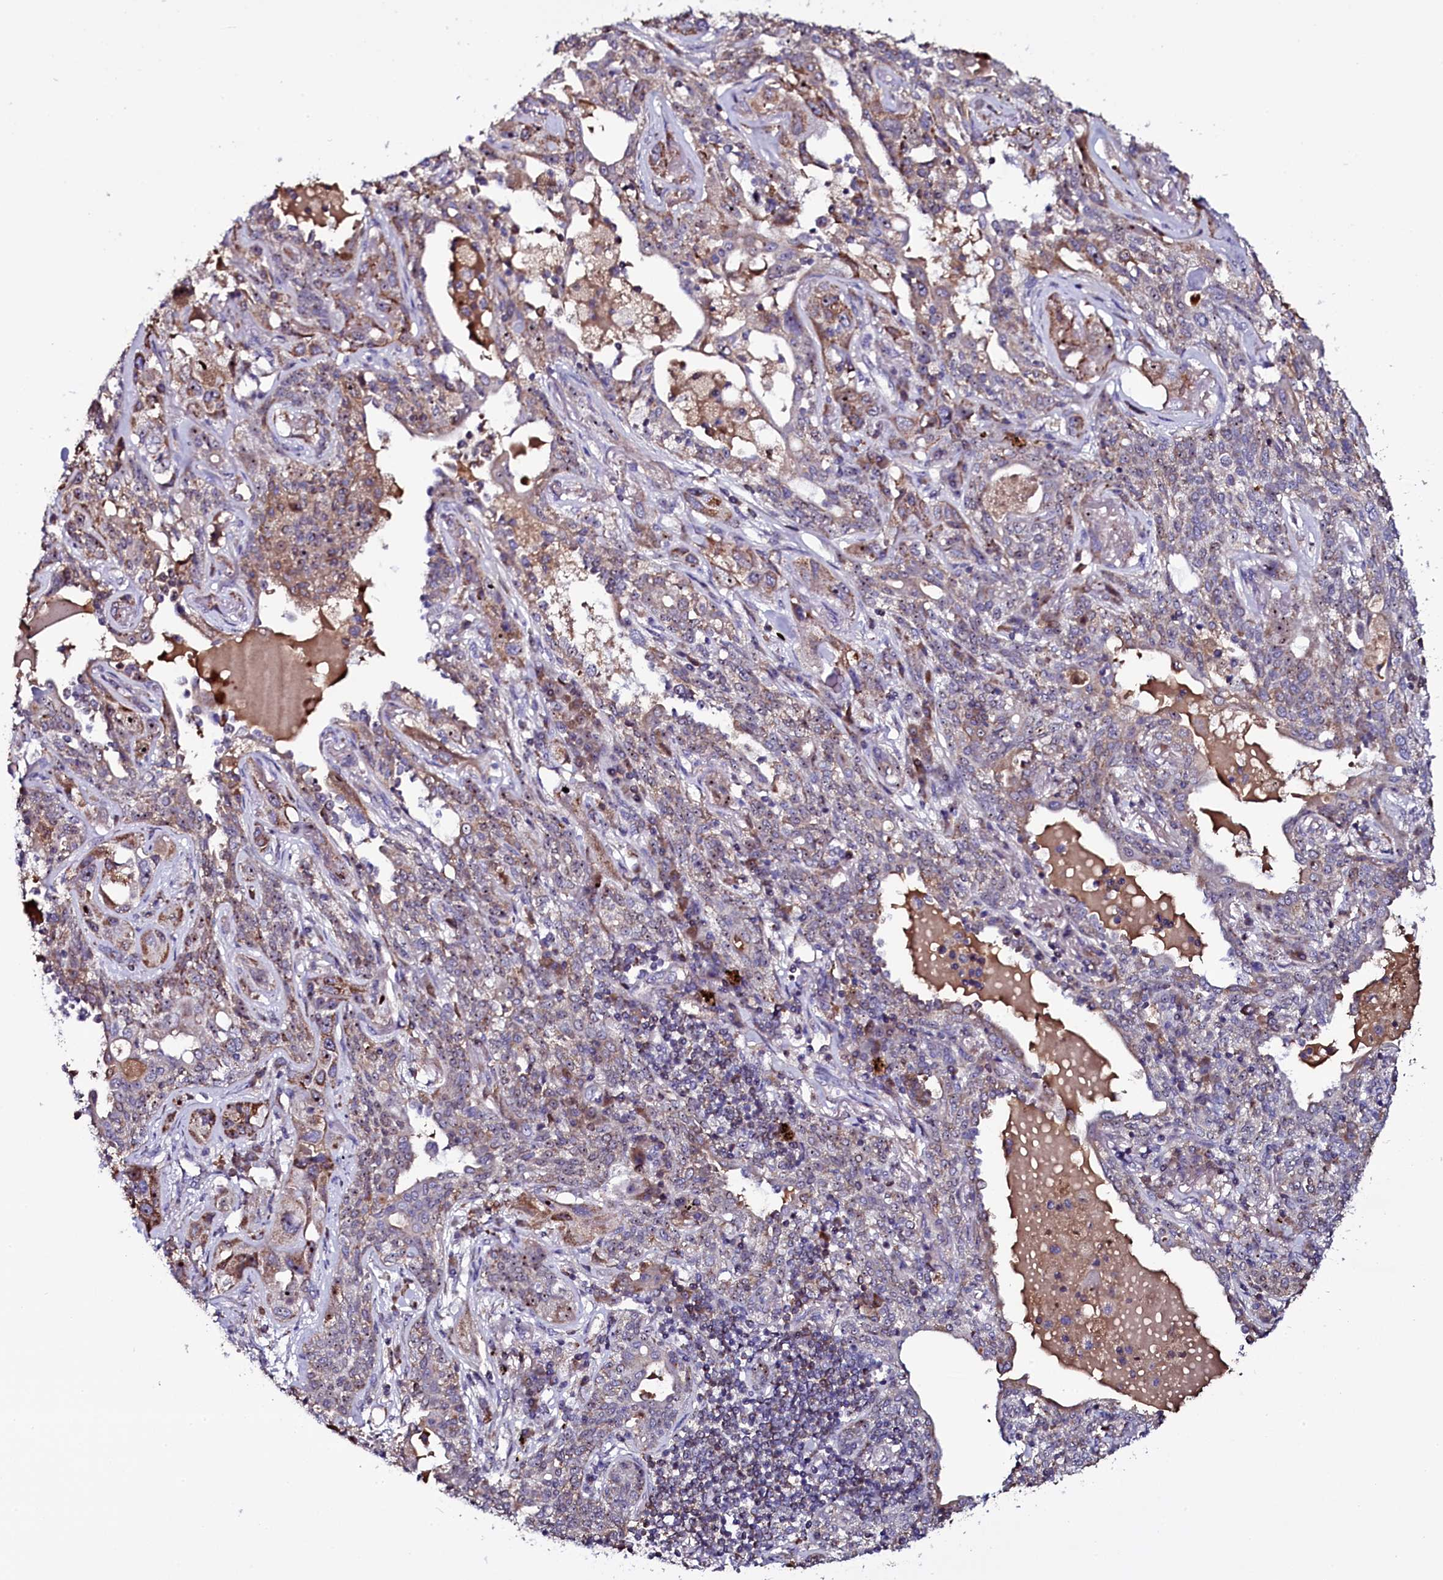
{"staining": {"intensity": "moderate", "quantity": ">75%", "location": "cytoplasmic/membranous,nuclear"}, "tissue": "lung cancer", "cell_type": "Tumor cells", "image_type": "cancer", "snomed": [{"axis": "morphology", "description": "Squamous cell carcinoma, NOS"}, {"axis": "topography", "description": "Lung"}], "caption": "Lung cancer stained for a protein reveals moderate cytoplasmic/membranous and nuclear positivity in tumor cells.", "gene": "NAA80", "patient": {"sex": "female", "age": 70}}